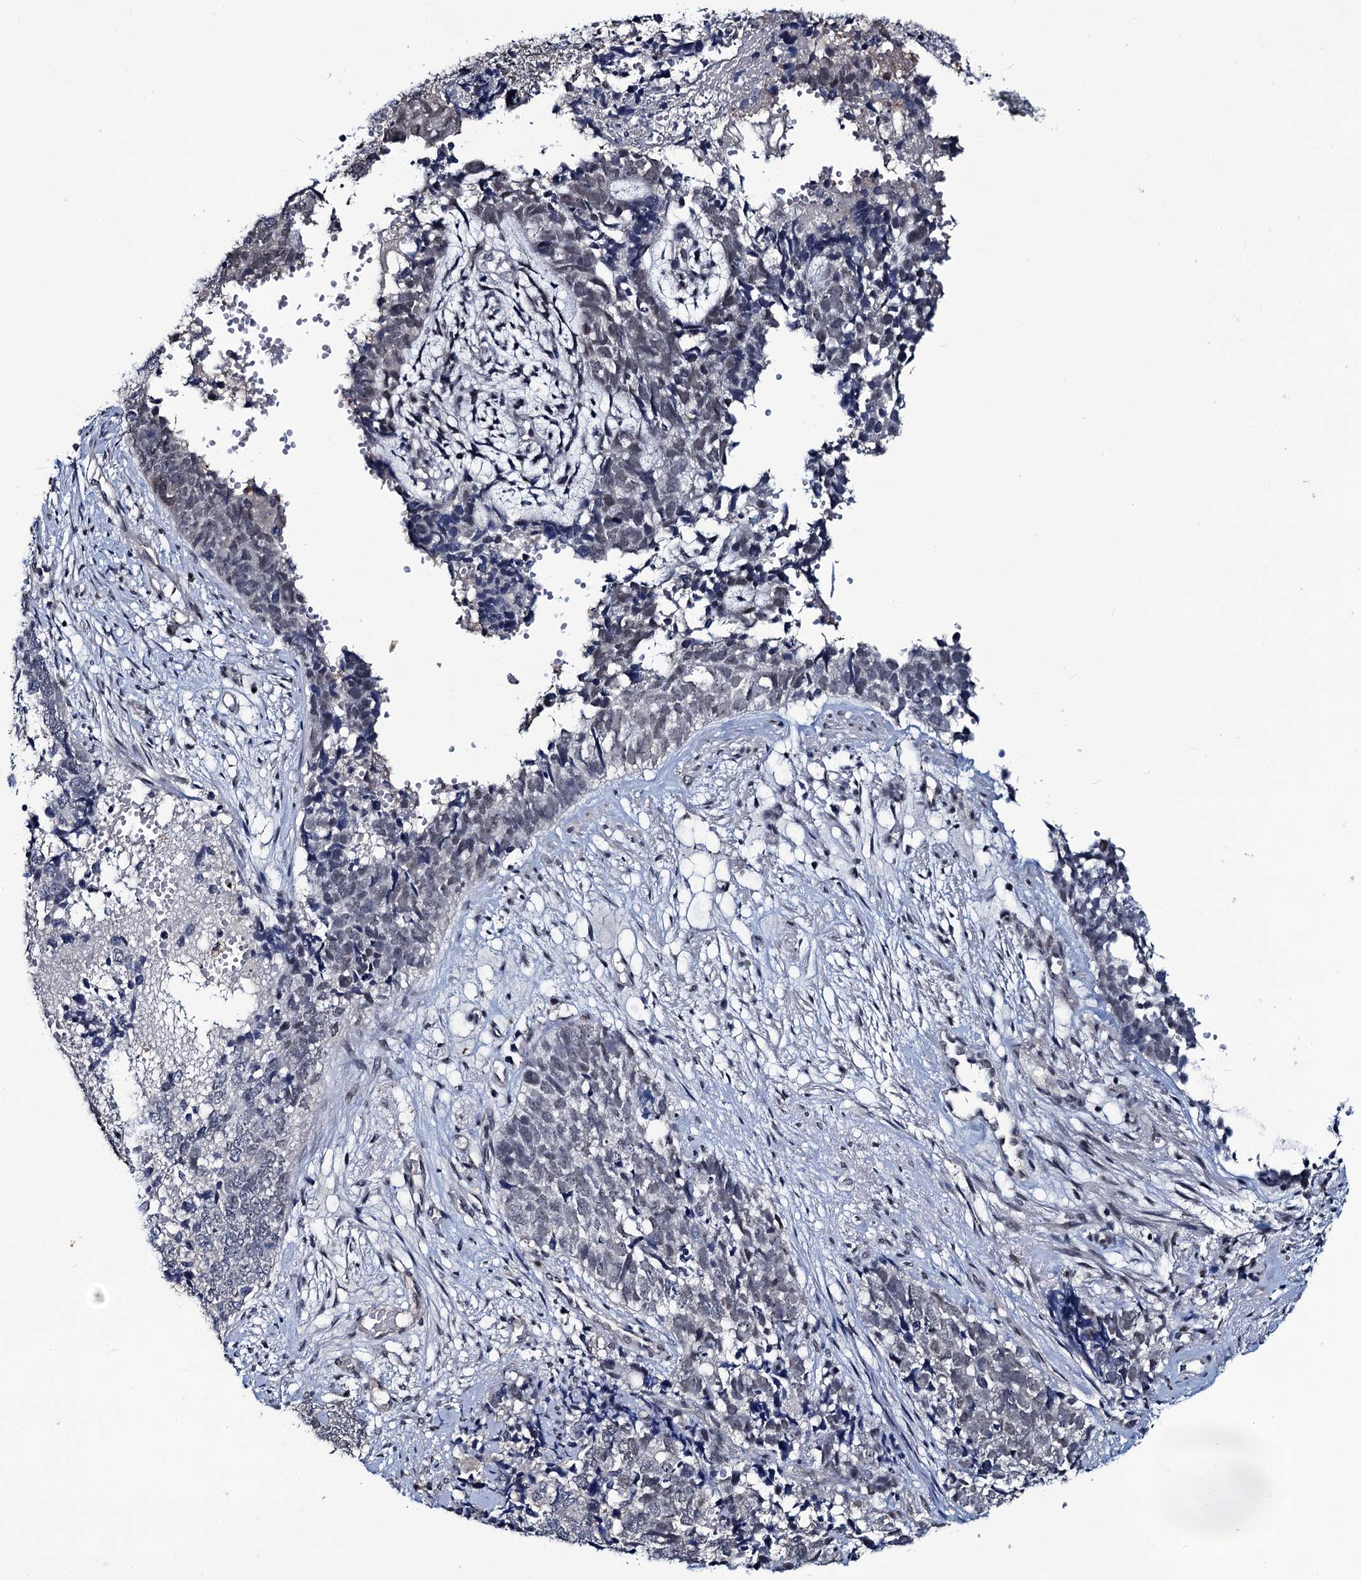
{"staining": {"intensity": "negative", "quantity": "none", "location": "none"}, "tissue": "cervical cancer", "cell_type": "Tumor cells", "image_type": "cancer", "snomed": [{"axis": "morphology", "description": "Squamous cell carcinoma, NOS"}, {"axis": "topography", "description": "Cervix"}], "caption": "A histopathology image of human cervical cancer is negative for staining in tumor cells.", "gene": "RTKN2", "patient": {"sex": "female", "age": 63}}